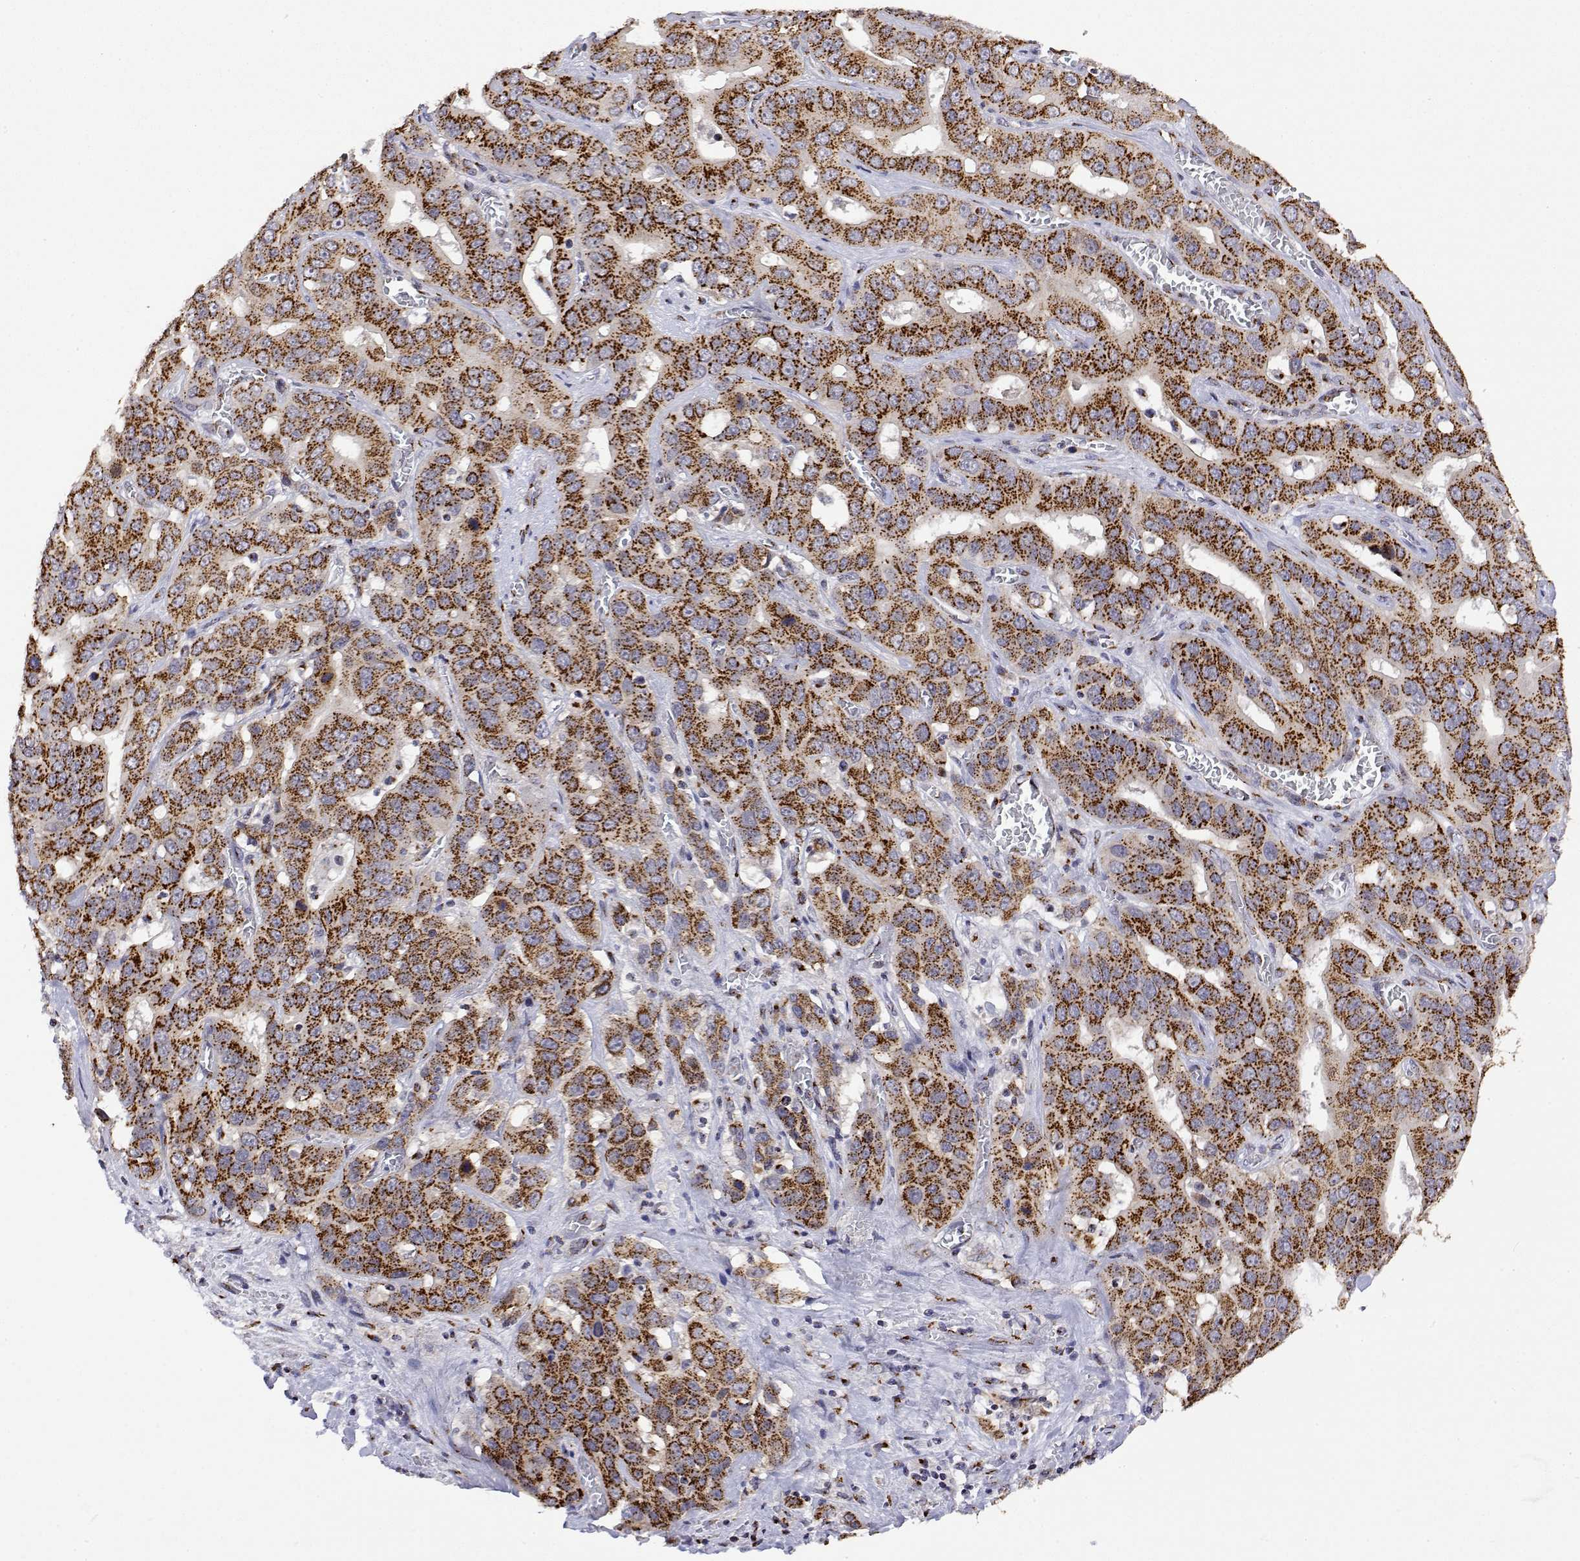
{"staining": {"intensity": "strong", "quantity": ">75%", "location": "cytoplasmic/membranous"}, "tissue": "liver cancer", "cell_type": "Tumor cells", "image_type": "cancer", "snomed": [{"axis": "morphology", "description": "Cholangiocarcinoma"}, {"axis": "topography", "description": "Liver"}], "caption": "Immunohistochemistry micrograph of human liver cancer (cholangiocarcinoma) stained for a protein (brown), which shows high levels of strong cytoplasmic/membranous positivity in about >75% of tumor cells.", "gene": "YIPF3", "patient": {"sex": "female", "age": 52}}